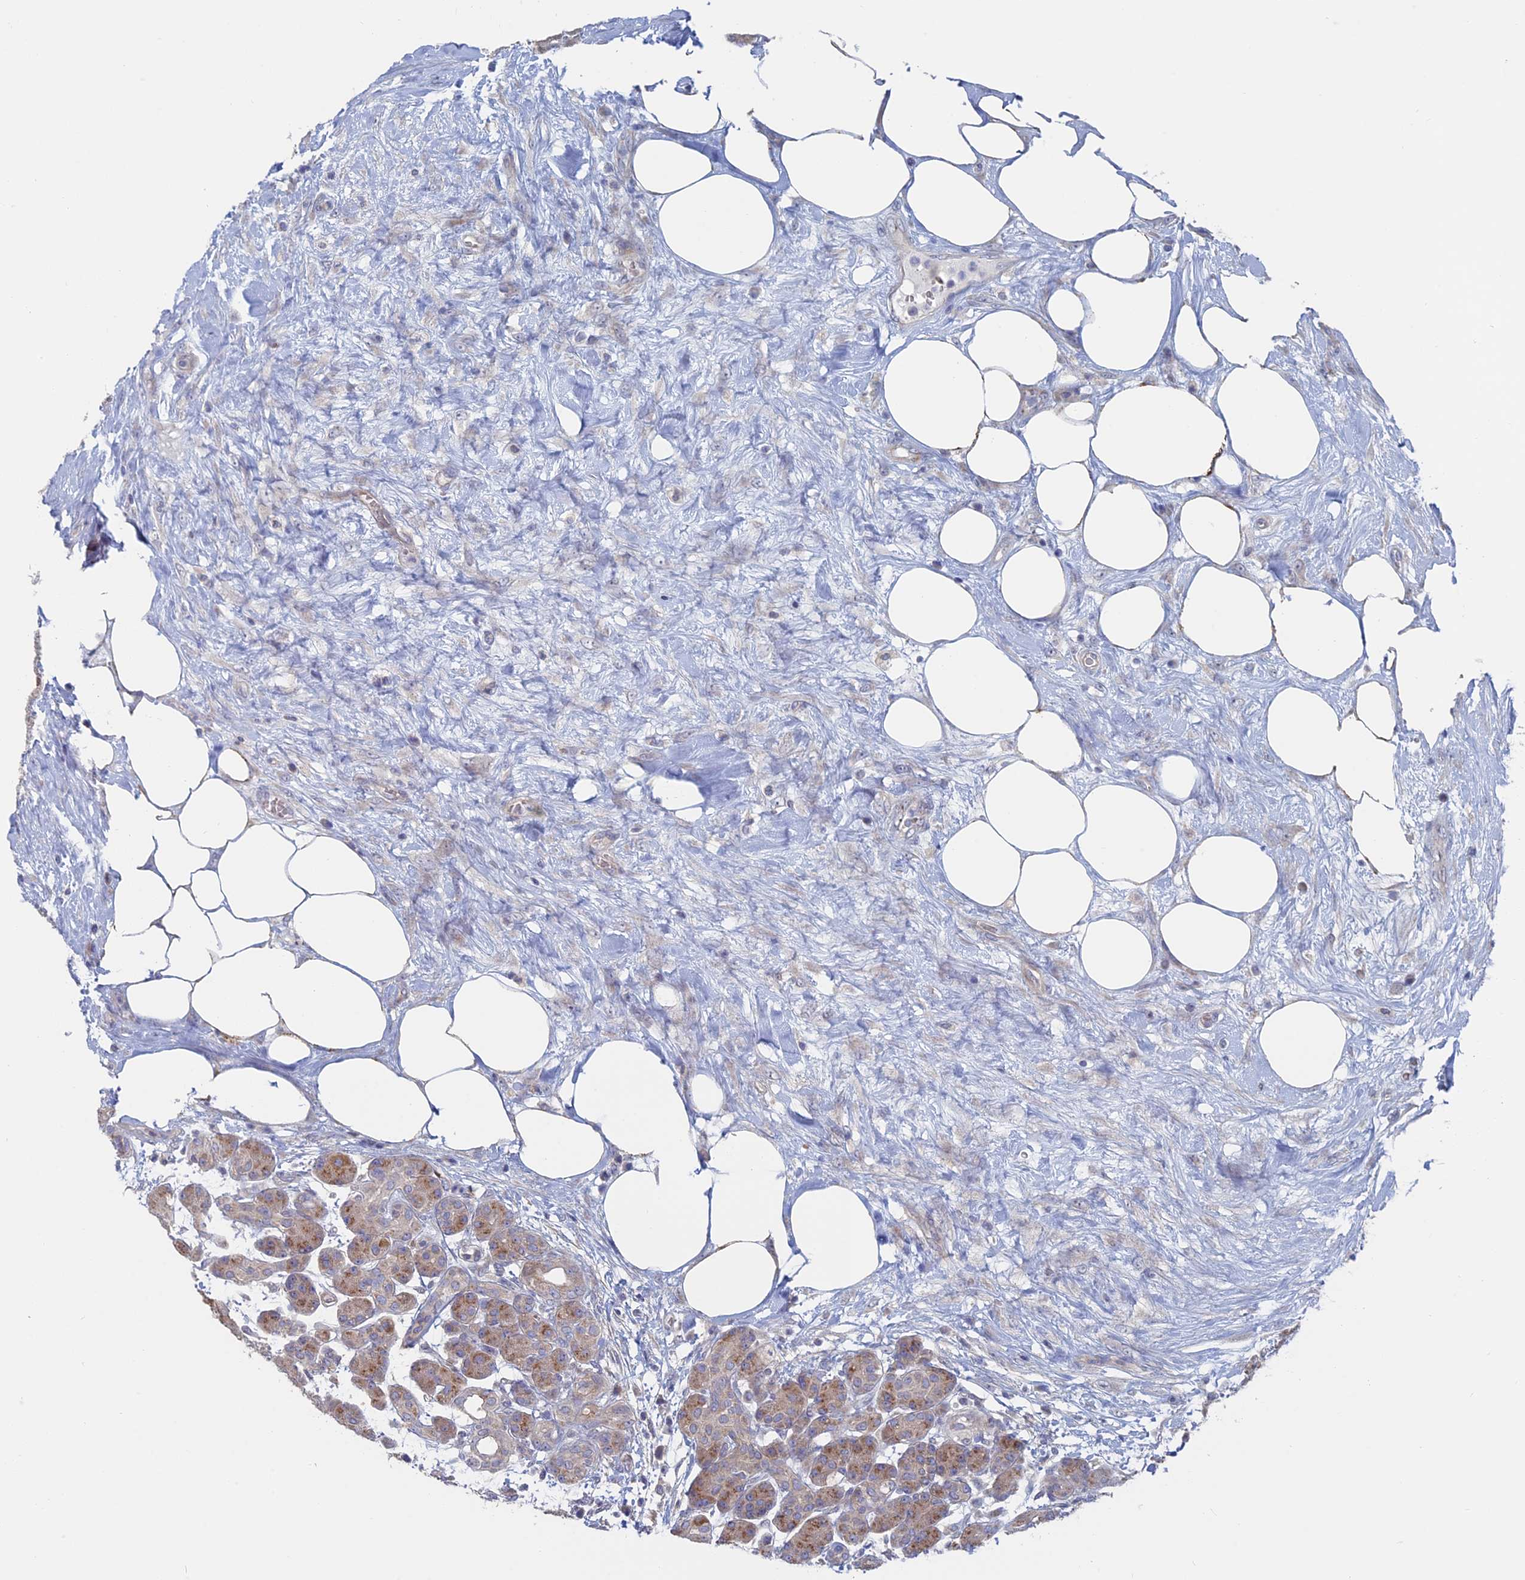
{"staining": {"intensity": "moderate", "quantity": ">75%", "location": "cytoplasmic/membranous"}, "tissue": "pancreas", "cell_type": "Exocrine glandular cells", "image_type": "normal", "snomed": [{"axis": "morphology", "description": "Normal tissue, NOS"}, {"axis": "topography", "description": "Pancreas"}], "caption": "Protein staining of unremarkable pancreas shows moderate cytoplasmic/membranous staining in approximately >75% of exocrine glandular cells.", "gene": "TBC1D30", "patient": {"sex": "male", "age": 63}}